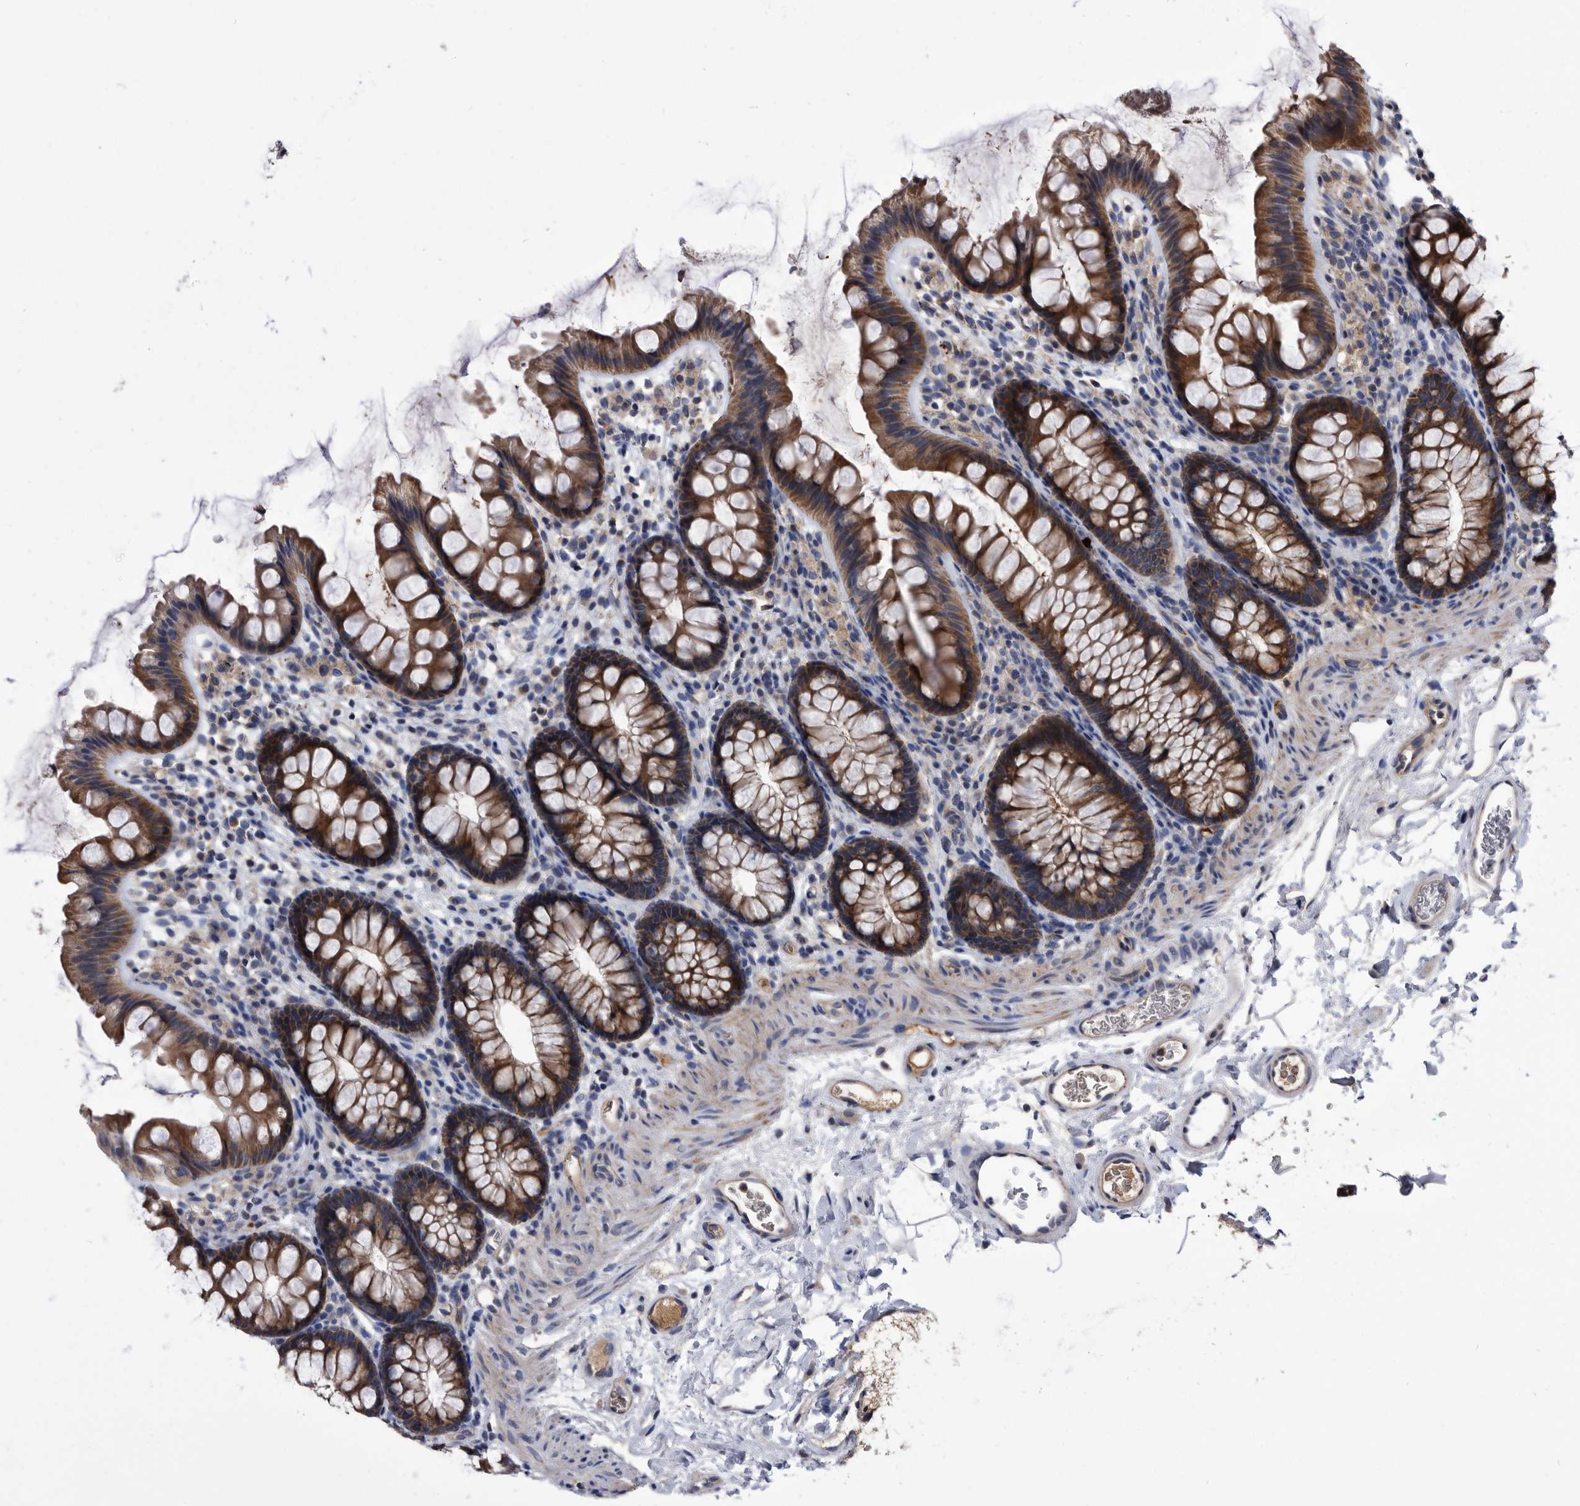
{"staining": {"intensity": "moderate", "quantity": ">75%", "location": "cytoplasmic/membranous"}, "tissue": "colon", "cell_type": "Endothelial cells", "image_type": "normal", "snomed": [{"axis": "morphology", "description": "Normal tissue, NOS"}, {"axis": "topography", "description": "Colon"}], "caption": "High-power microscopy captured an immunohistochemistry (IHC) photomicrograph of normal colon, revealing moderate cytoplasmic/membranous positivity in about >75% of endothelial cells.", "gene": "DTNBP1", "patient": {"sex": "female", "age": 62}}